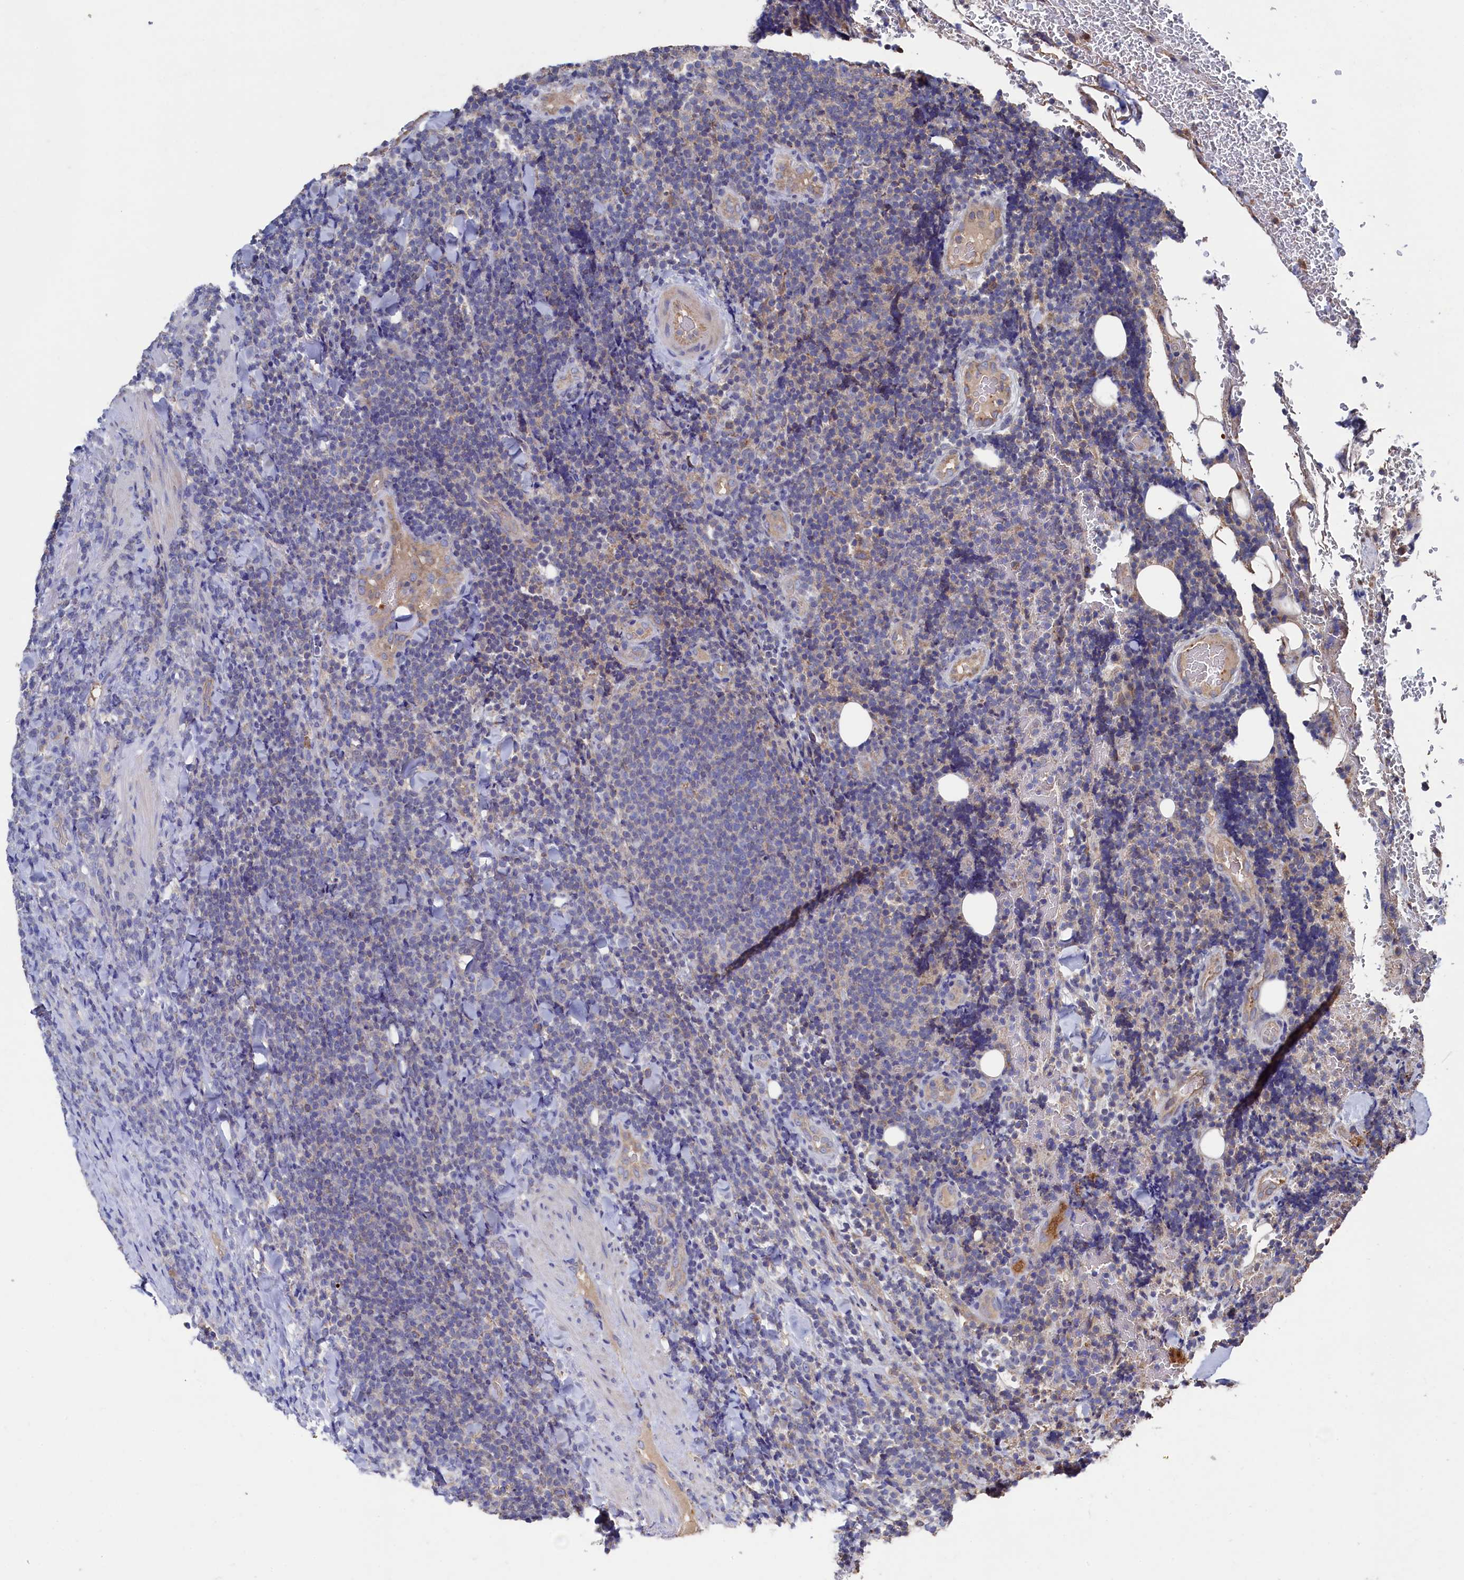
{"staining": {"intensity": "negative", "quantity": "none", "location": "none"}, "tissue": "lymphoma", "cell_type": "Tumor cells", "image_type": "cancer", "snomed": [{"axis": "morphology", "description": "Malignant lymphoma, non-Hodgkin's type, Low grade"}, {"axis": "topography", "description": "Lymph node"}], "caption": "An immunohistochemistry (IHC) image of lymphoma is shown. There is no staining in tumor cells of lymphoma.", "gene": "TK2", "patient": {"sex": "male", "age": 66}}